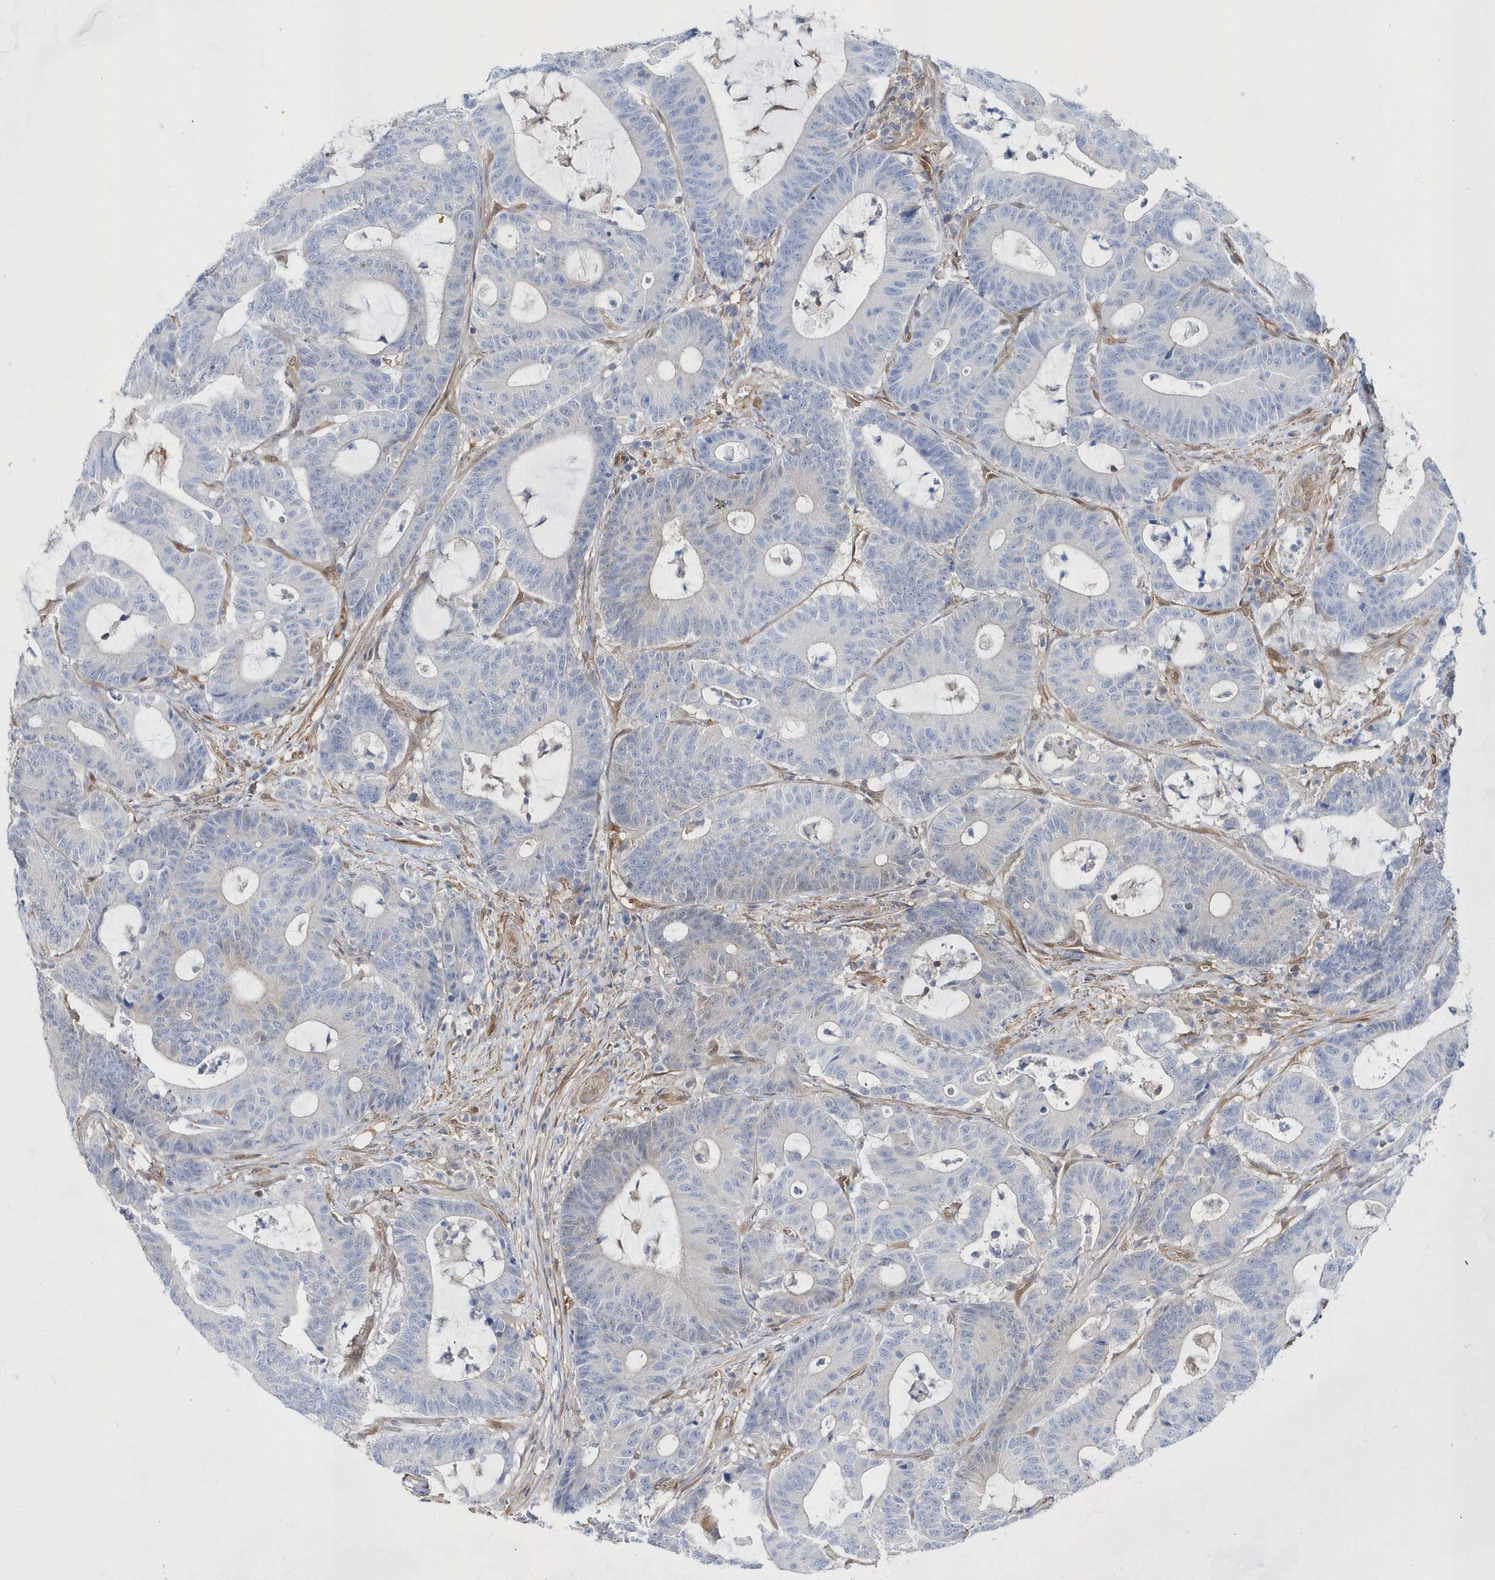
{"staining": {"intensity": "negative", "quantity": "none", "location": "none"}, "tissue": "colorectal cancer", "cell_type": "Tumor cells", "image_type": "cancer", "snomed": [{"axis": "morphology", "description": "Adenocarcinoma, NOS"}, {"axis": "topography", "description": "Colon"}], "caption": "Immunohistochemical staining of human adenocarcinoma (colorectal) exhibits no significant positivity in tumor cells.", "gene": "BDH2", "patient": {"sex": "female", "age": 84}}